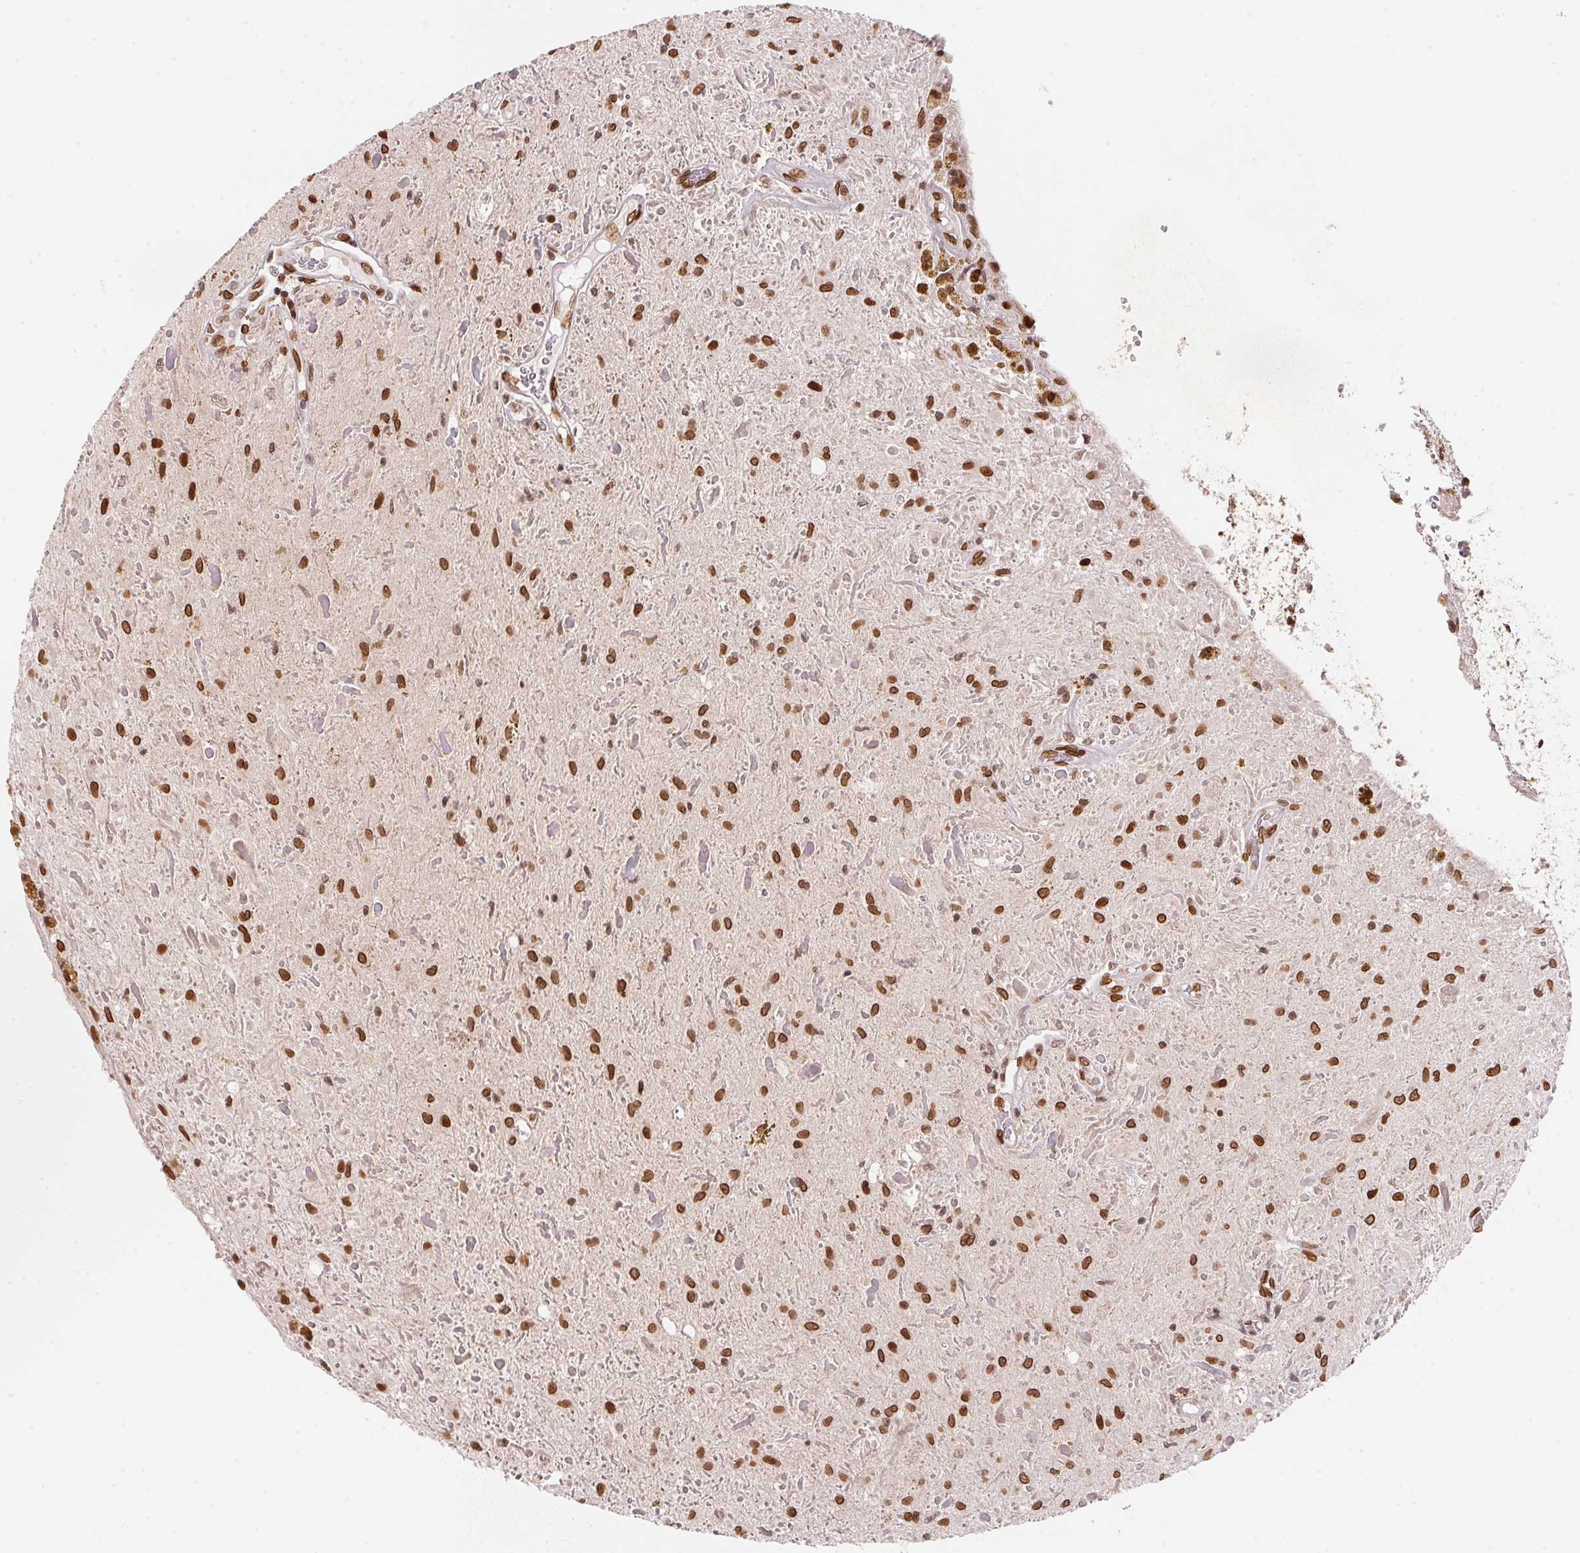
{"staining": {"intensity": "strong", "quantity": ">75%", "location": "nuclear"}, "tissue": "glioma", "cell_type": "Tumor cells", "image_type": "cancer", "snomed": [{"axis": "morphology", "description": "Glioma, malignant, Low grade"}, {"axis": "topography", "description": "Cerebellum"}], "caption": "Glioma stained with a protein marker exhibits strong staining in tumor cells.", "gene": "SAP30BP", "patient": {"sex": "female", "age": 14}}